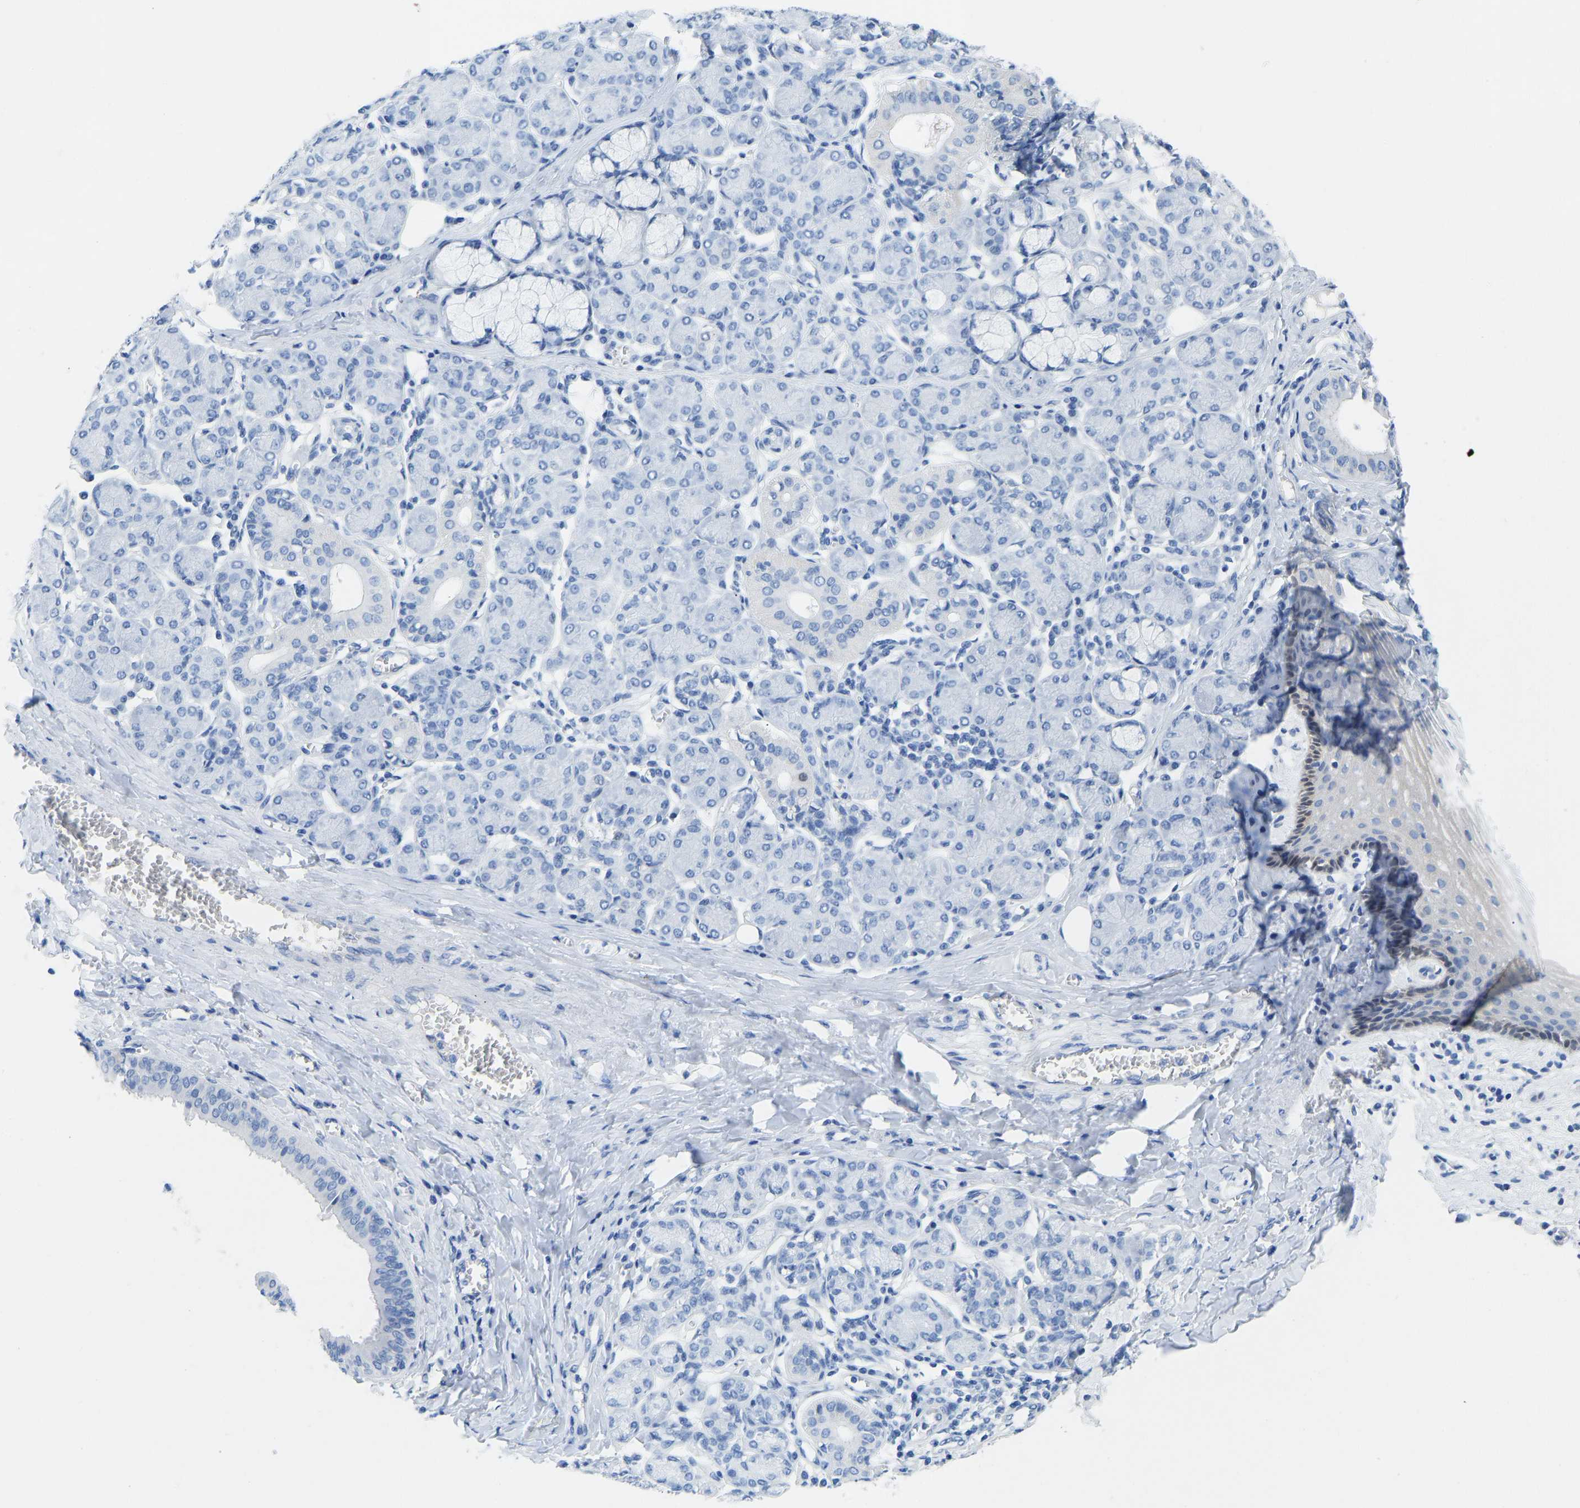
{"staining": {"intensity": "negative", "quantity": "none", "location": "none"}, "tissue": "salivary gland", "cell_type": "Glandular cells", "image_type": "normal", "snomed": [{"axis": "morphology", "description": "Normal tissue, NOS"}, {"axis": "morphology", "description": "Inflammation, NOS"}, {"axis": "topography", "description": "Lymph node"}, {"axis": "topography", "description": "Salivary gland"}], "caption": "Salivary gland was stained to show a protein in brown. There is no significant positivity in glandular cells. The staining was performed using DAB to visualize the protein expression in brown, while the nuclei were stained in blue with hematoxylin (Magnification: 20x).", "gene": "NKAIN3", "patient": {"sex": "male", "age": 3}}